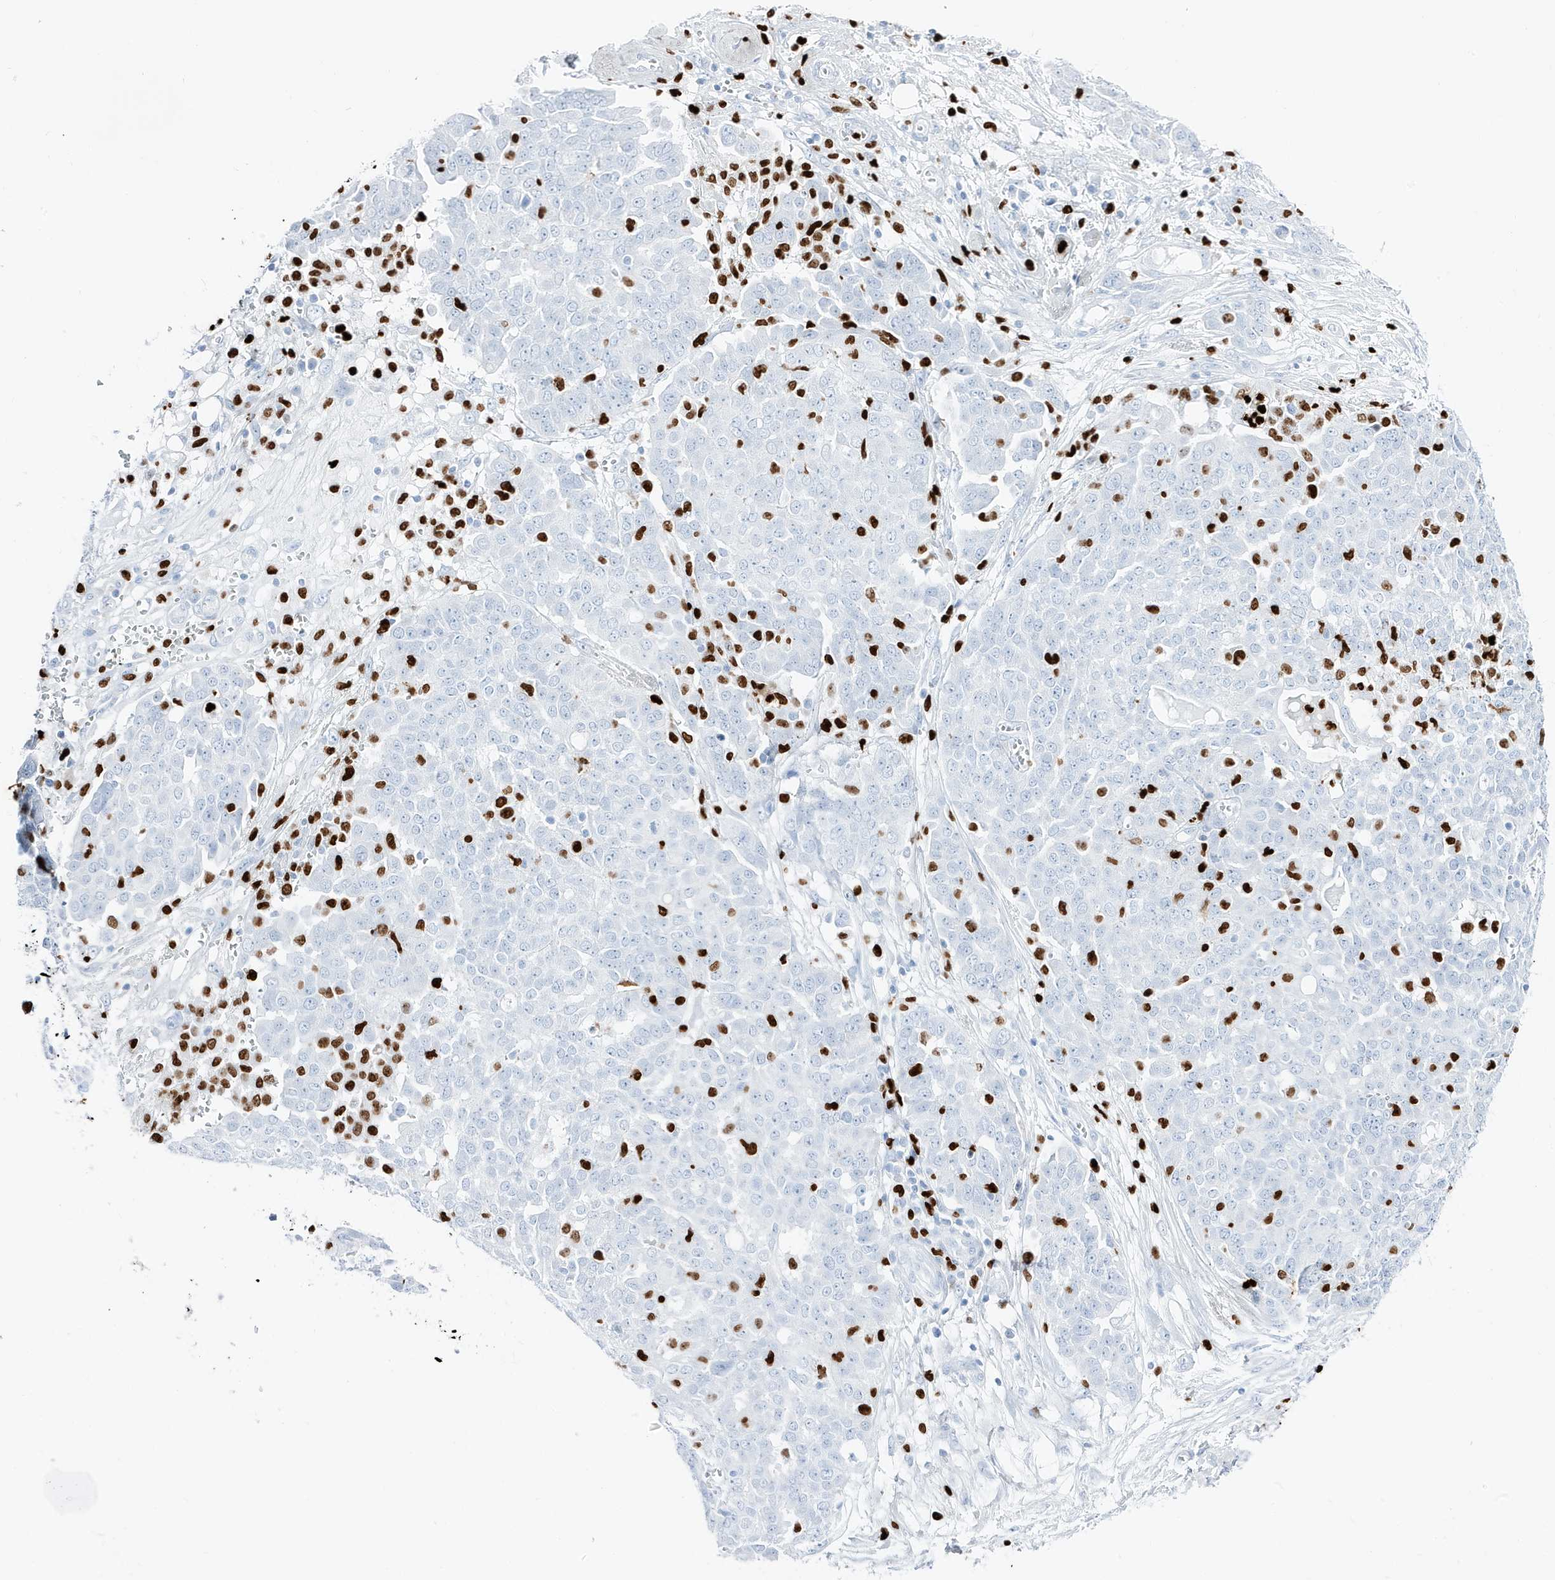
{"staining": {"intensity": "negative", "quantity": "none", "location": "none"}, "tissue": "ovarian cancer", "cell_type": "Tumor cells", "image_type": "cancer", "snomed": [{"axis": "morphology", "description": "Cystadenocarcinoma, serous, NOS"}, {"axis": "topography", "description": "Soft tissue"}, {"axis": "topography", "description": "Ovary"}], "caption": "A high-resolution micrograph shows immunohistochemistry (IHC) staining of ovarian cancer, which exhibits no significant expression in tumor cells.", "gene": "MNDA", "patient": {"sex": "female", "age": 57}}